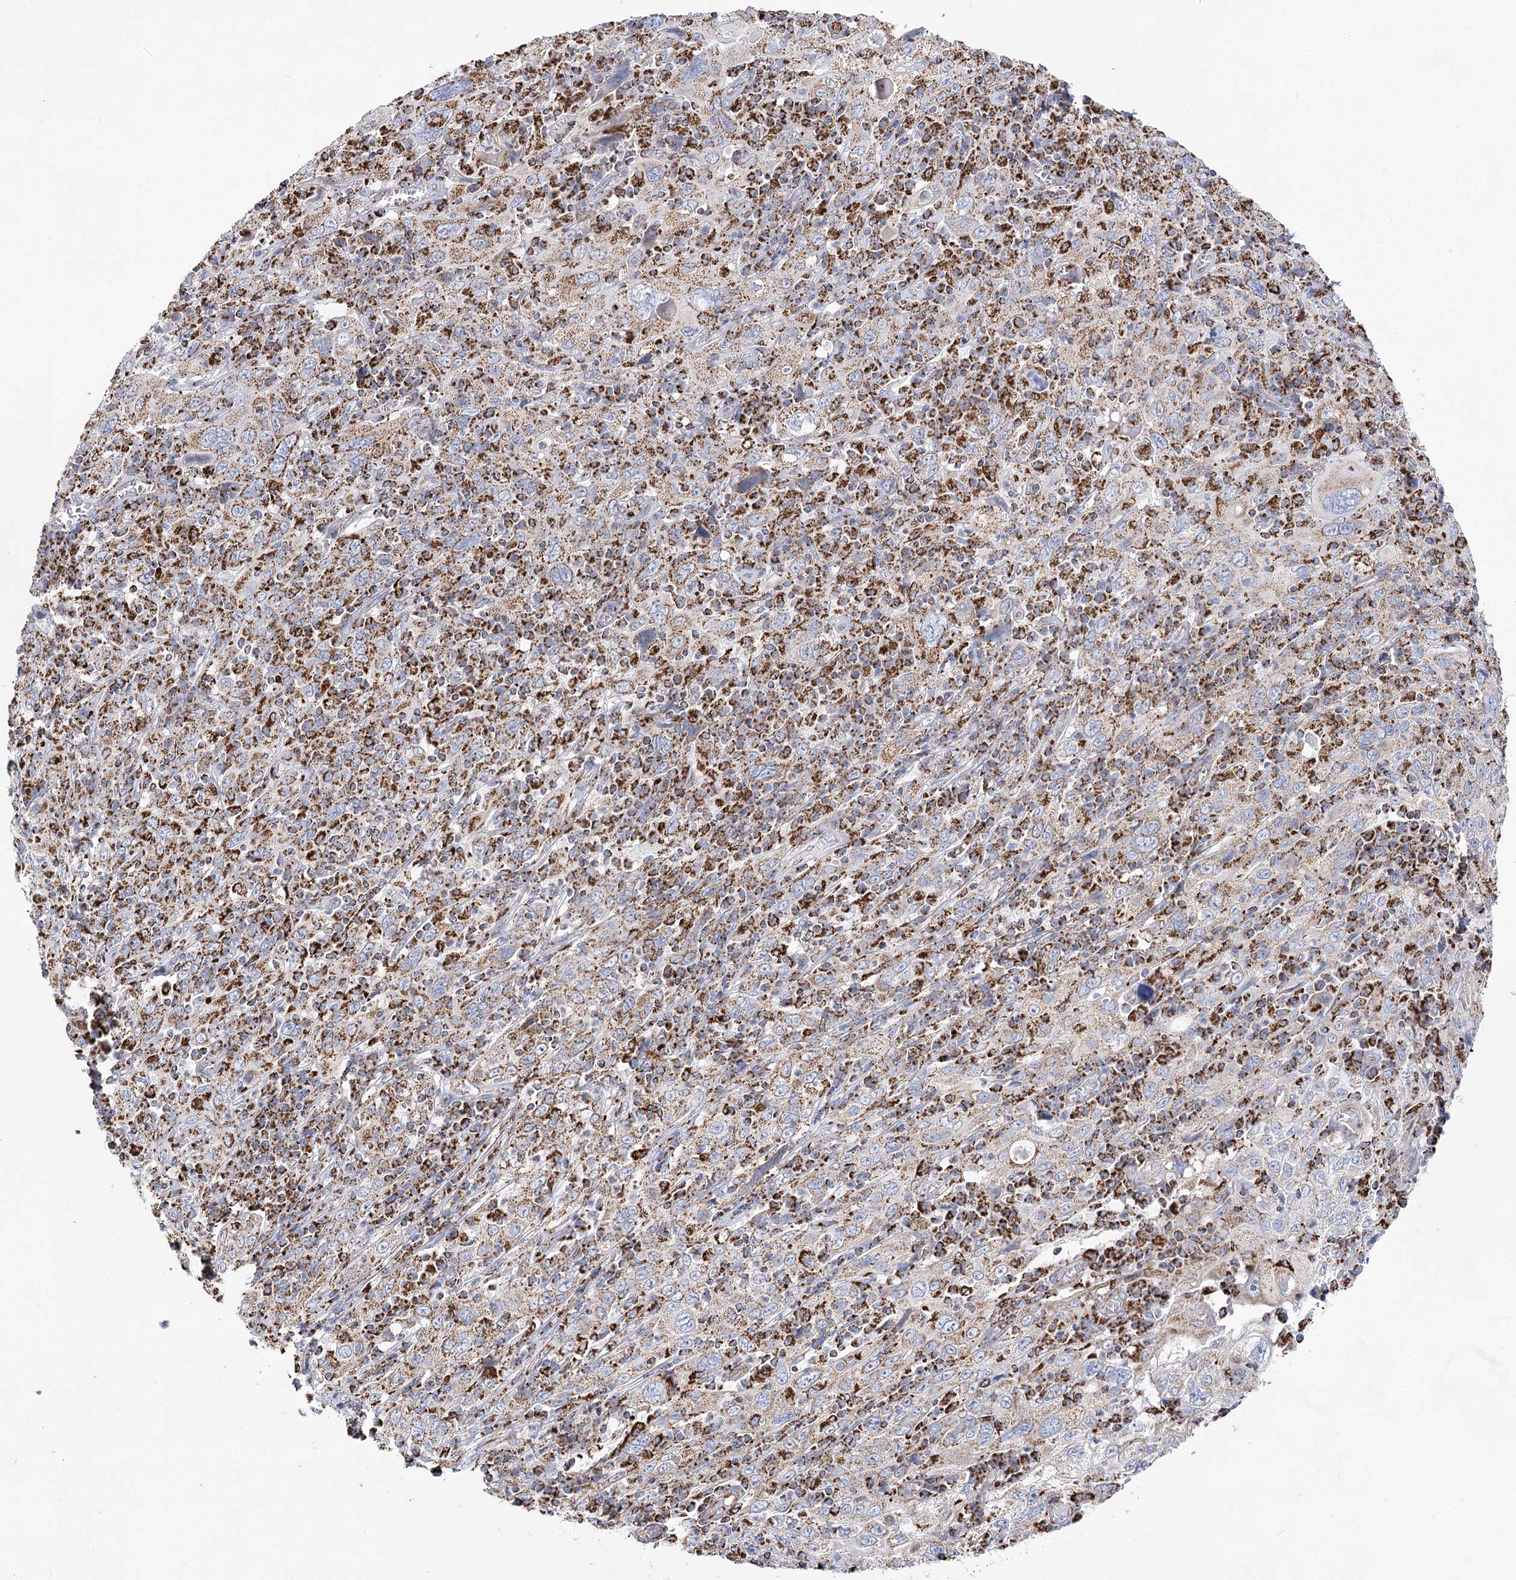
{"staining": {"intensity": "moderate", "quantity": ">75%", "location": "cytoplasmic/membranous"}, "tissue": "cervical cancer", "cell_type": "Tumor cells", "image_type": "cancer", "snomed": [{"axis": "morphology", "description": "Squamous cell carcinoma, NOS"}, {"axis": "topography", "description": "Cervix"}], "caption": "A high-resolution photomicrograph shows immunohistochemistry staining of cervical cancer (squamous cell carcinoma), which exhibits moderate cytoplasmic/membranous staining in approximately >75% of tumor cells.", "gene": "NADK2", "patient": {"sex": "female", "age": 46}}